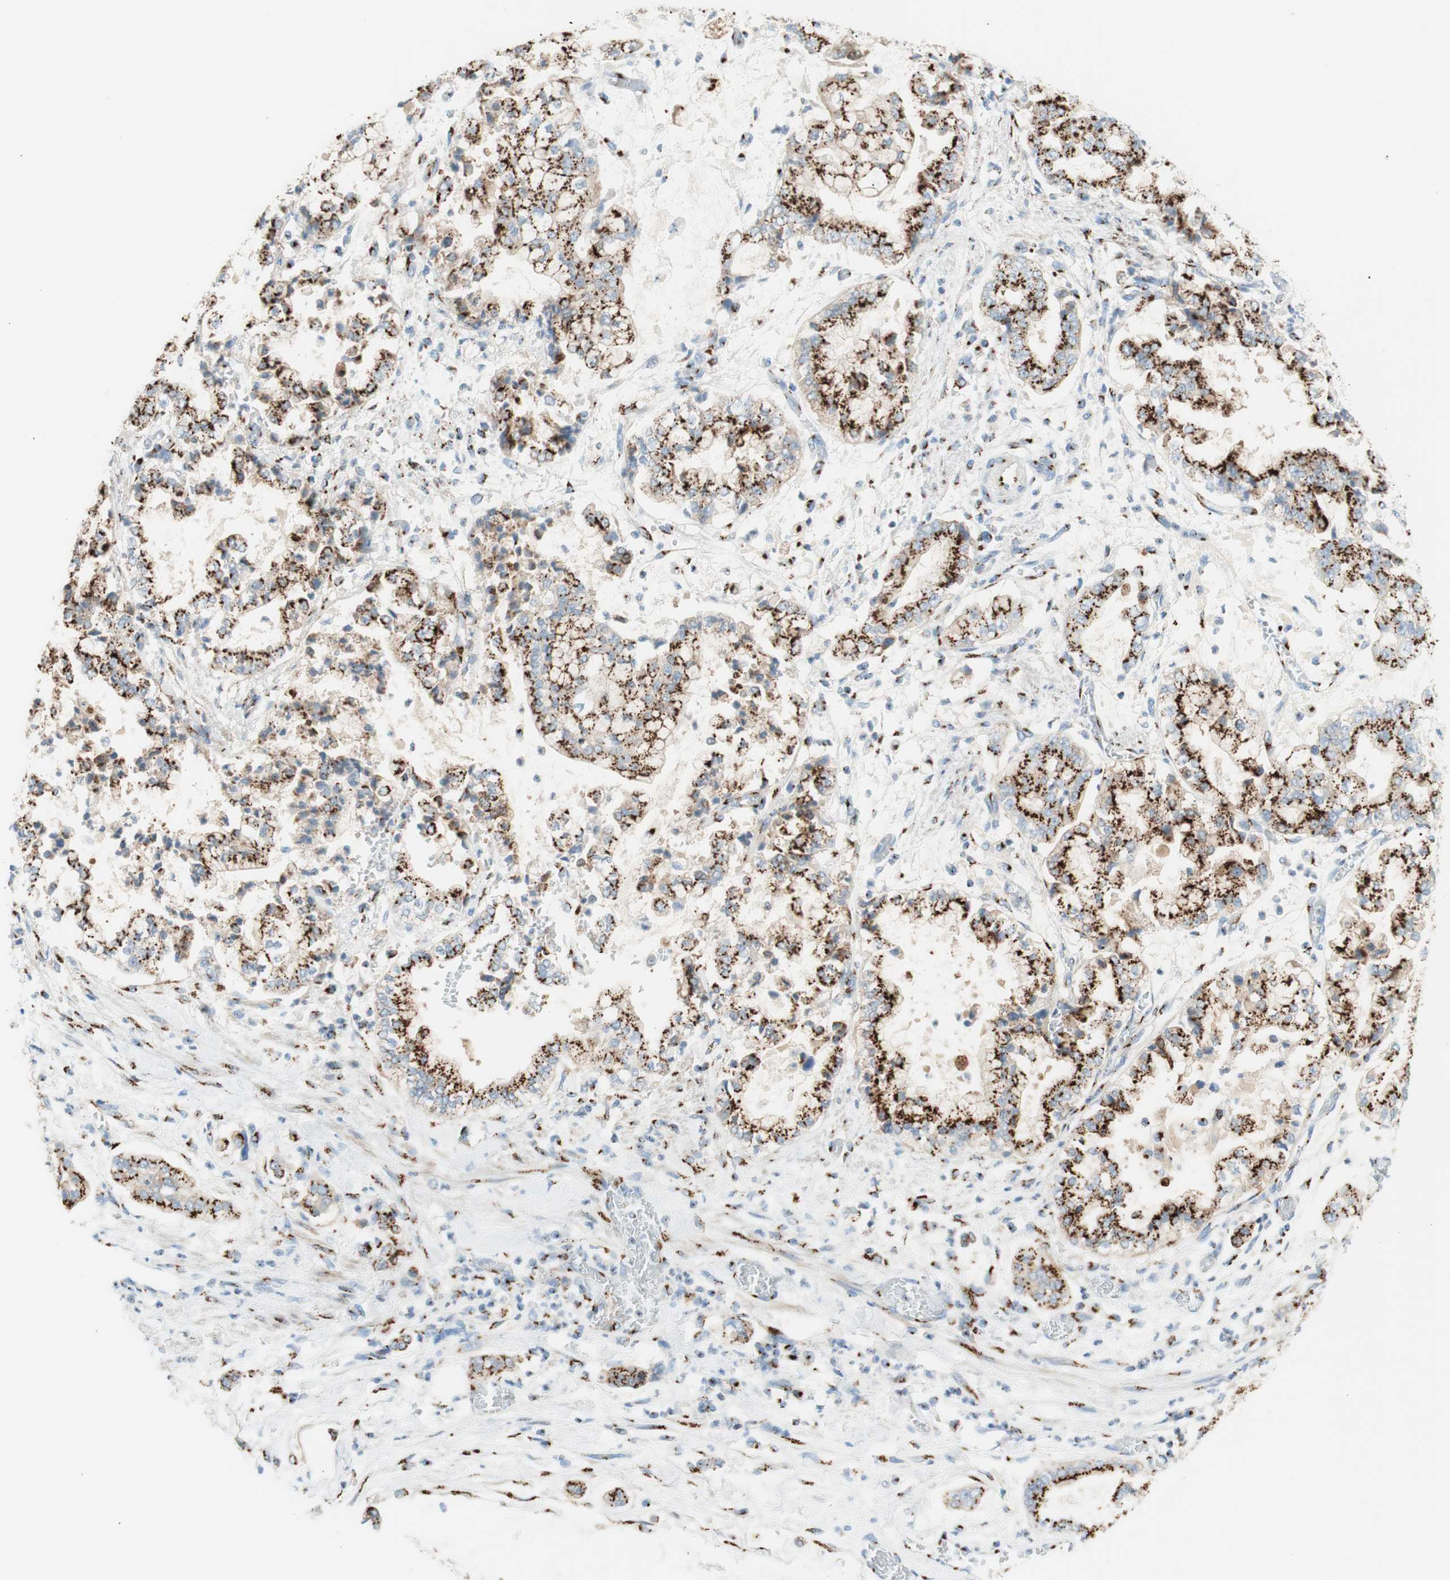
{"staining": {"intensity": "strong", "quantity": ">75%", "location": "cytoplasmic/membranous"}, "tissue": "stomach cancer", "cell_type": "Tumor cells", "image_type": "cancer", "snomed": [{"axis": "morphology", "description": "Adenocarcinoma, NOS"}, {"axis": "topography", "description": "Stomach"}], "caption": "Immunohistochemistry histopathology image of human stomach adenocarcinoma stained for a protein (brown), which exhibits high levels of strong cytoplasmic/membranous staining in approximately >75% of tumor cells.", "gene": "GOLGB1", "patient": {"sex": "male", "age": 76}}